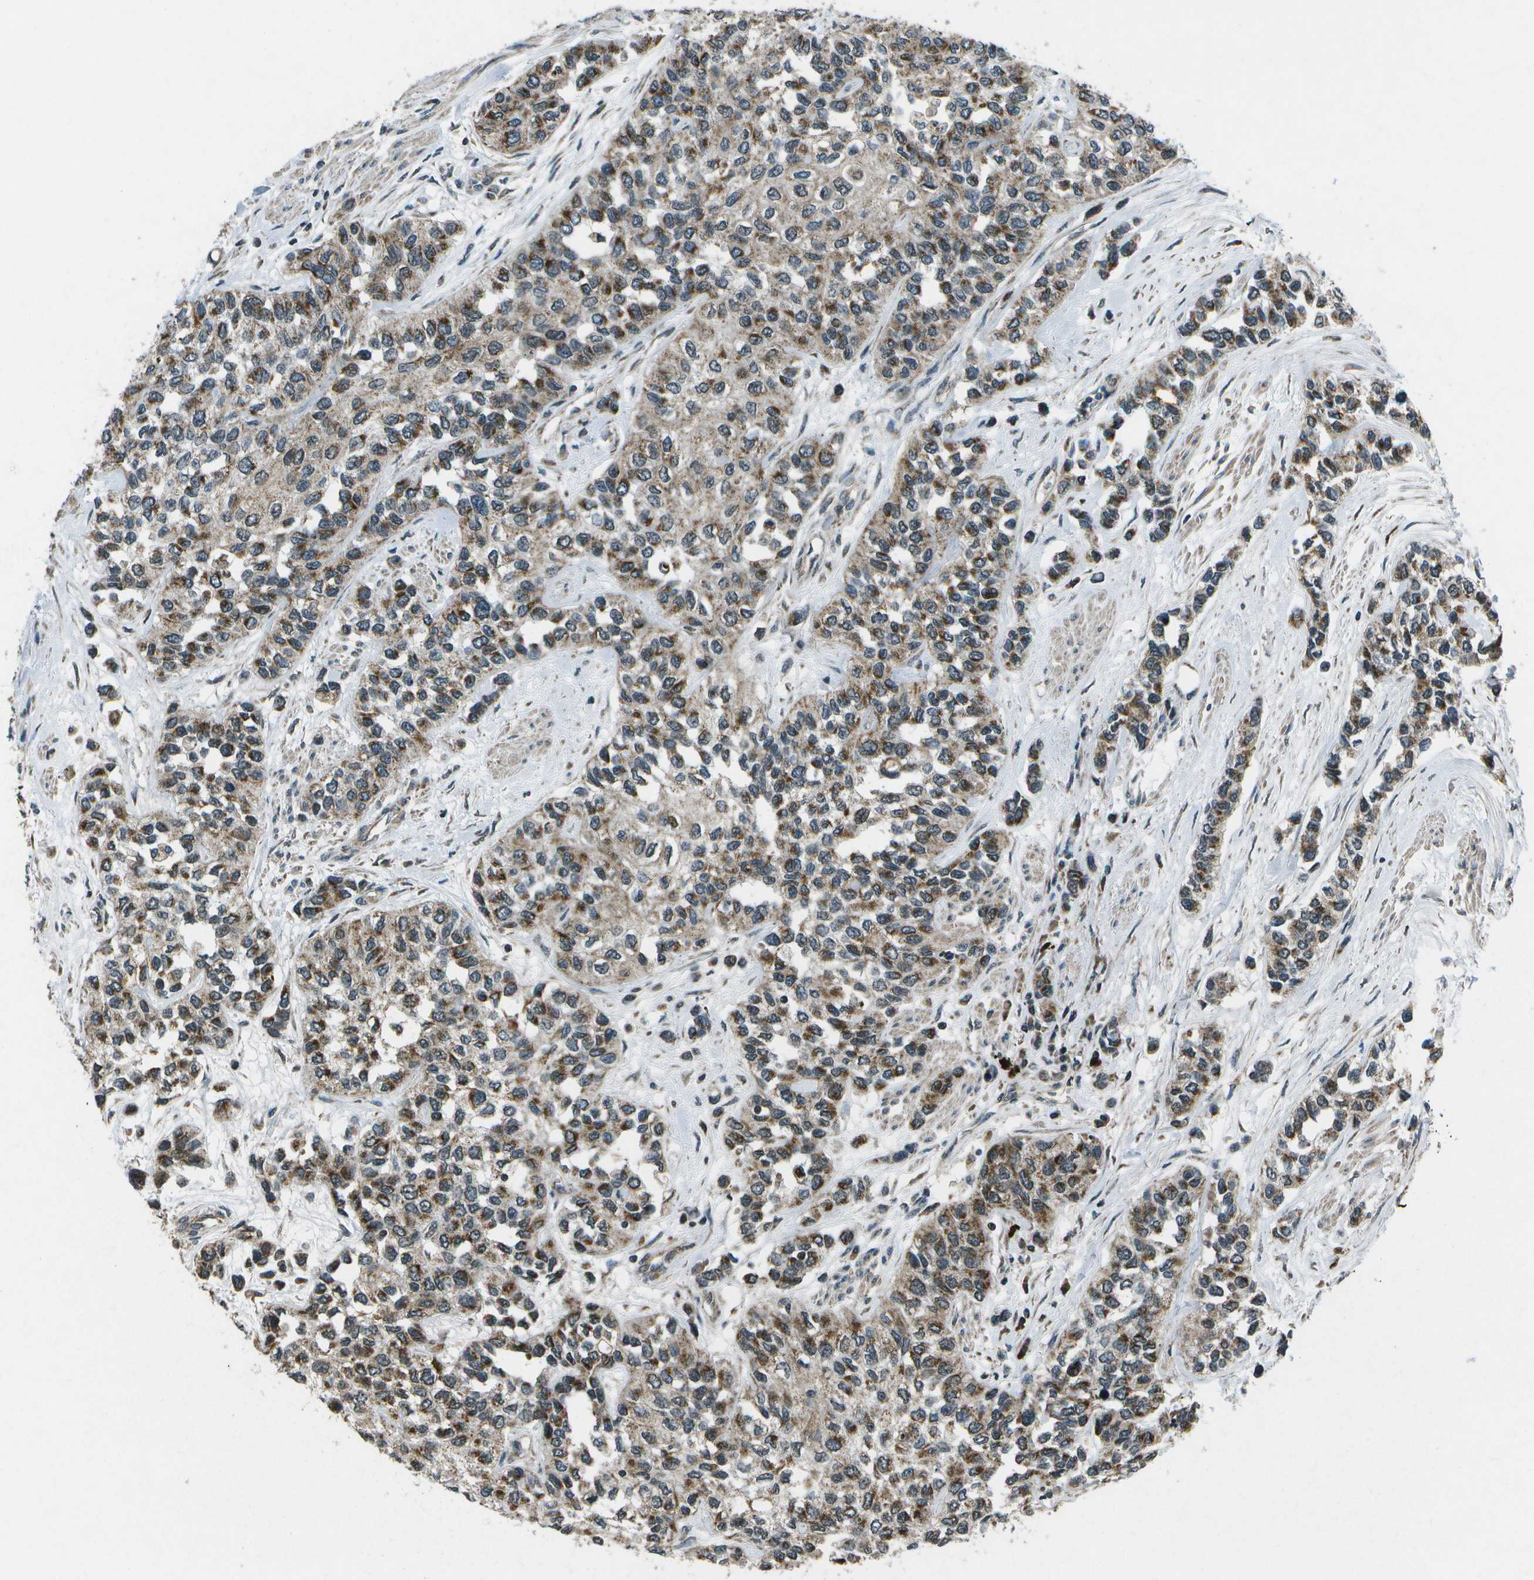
{"staining": {"intensity": "moderate", "quantity": ">75%", "location": "cytoplasmic/membranous"}, "tissue": "urothelial cancer", "cell_type": "Tumor cells", "image_type": "cancer", "snomed": [{"axis": "morphology", "description": "Urothelial carcinoma, High grade"}, {"axis": "topography", "description": "Urinary bladder"}], "caption": "Immunohistochemical staining of urothelial cancer exhibits moderate cytoplasmic/membranous protein positivity in about >75% of tumor cells.", "gene": "EIF2AK1", "patient": {"sex": "female", "age": 56}}